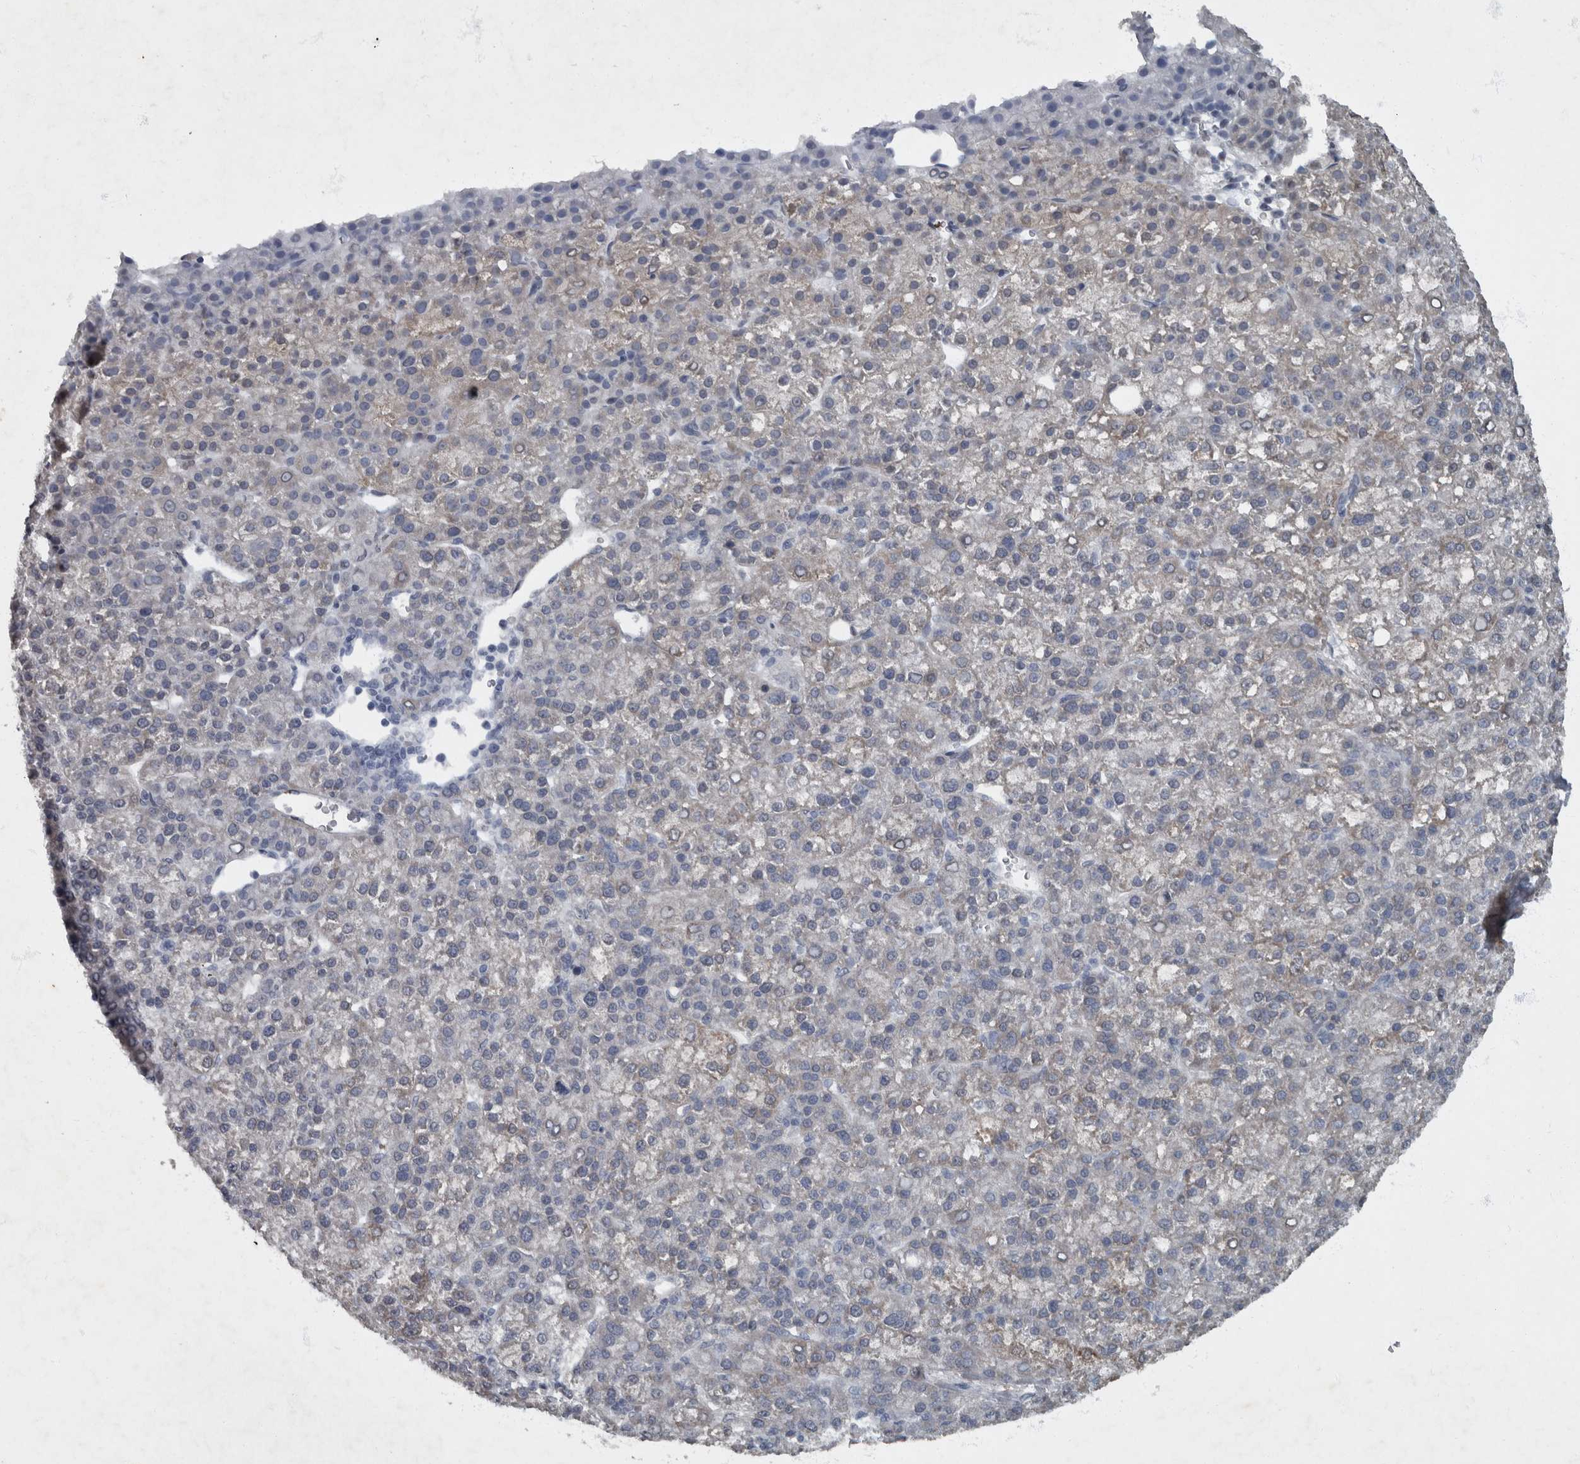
{"staining": {"intensity": "negative", "quantity": "none", "location": "none"}, "tissue": "liver cancer", "cell_type": "Tumor cells", "image_type": "cancer", "snomed": [{"axis": "morphology", "description": "Carcinoma, Hepatocellular, NOS"}, {"axis": "topography", "description": "Liver"}], "caption": "Human liver cancer stained for a protein using IHC shows no positivity in tumor cells.", "gene": "WDR33", "patient": {"sex": "female", "age": 58}}